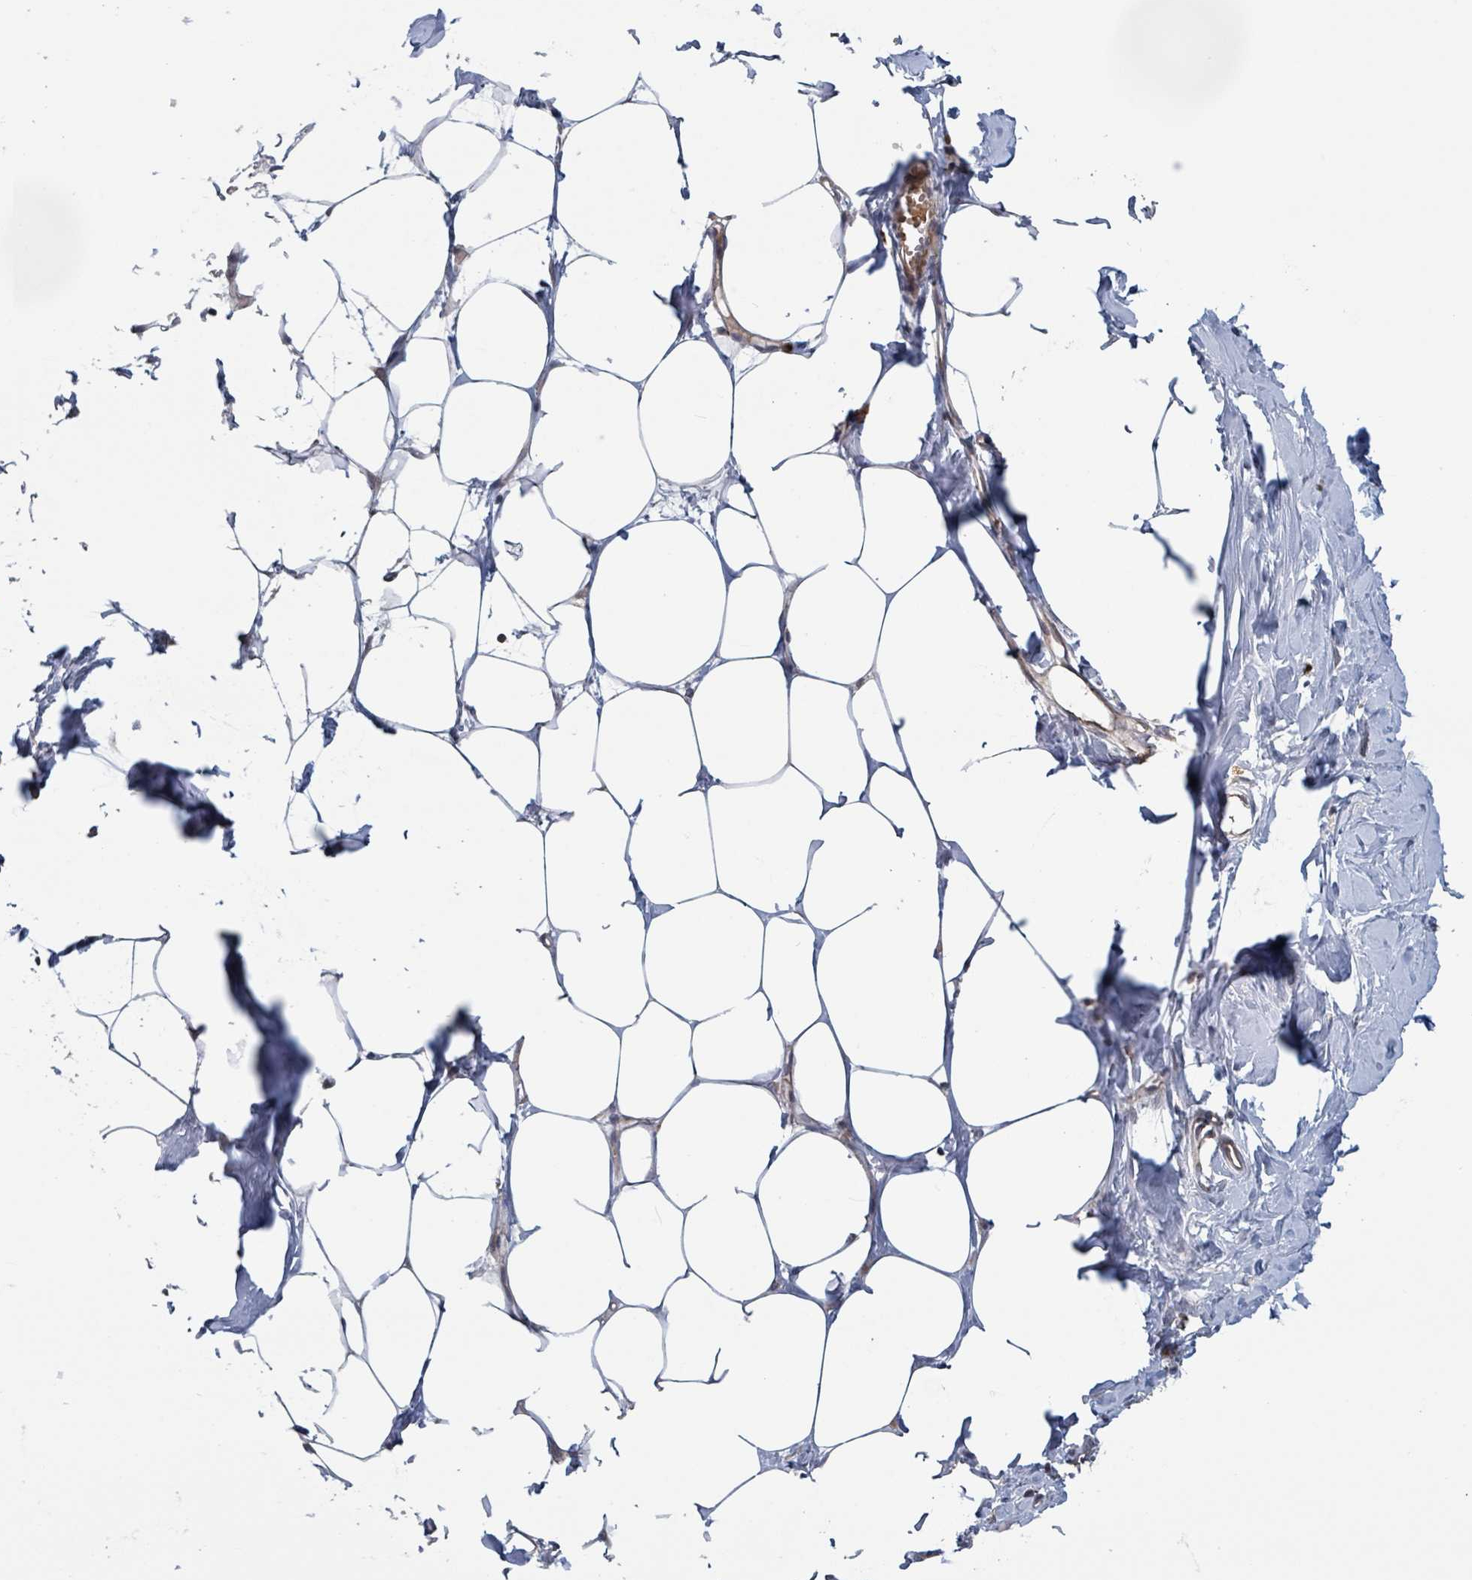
{"staining": {"intensity": "negative", "quantity": "none", "location": "none"}, "tissue": "breast", "cell_type": "Adipocytes", "image_type": "normal", "snomed": [{"axis": "morphology", "description": "Normal tissue, NOS"}, {"axis": "topography", "description": "Breast"}], "caption": "This is an immunohistochemistry photomicrograph of unremarkable human breast. There is no positivity in adipocytes.", "gene": "HIVEP1", "patient": {"sex": "female", "age": 27}}